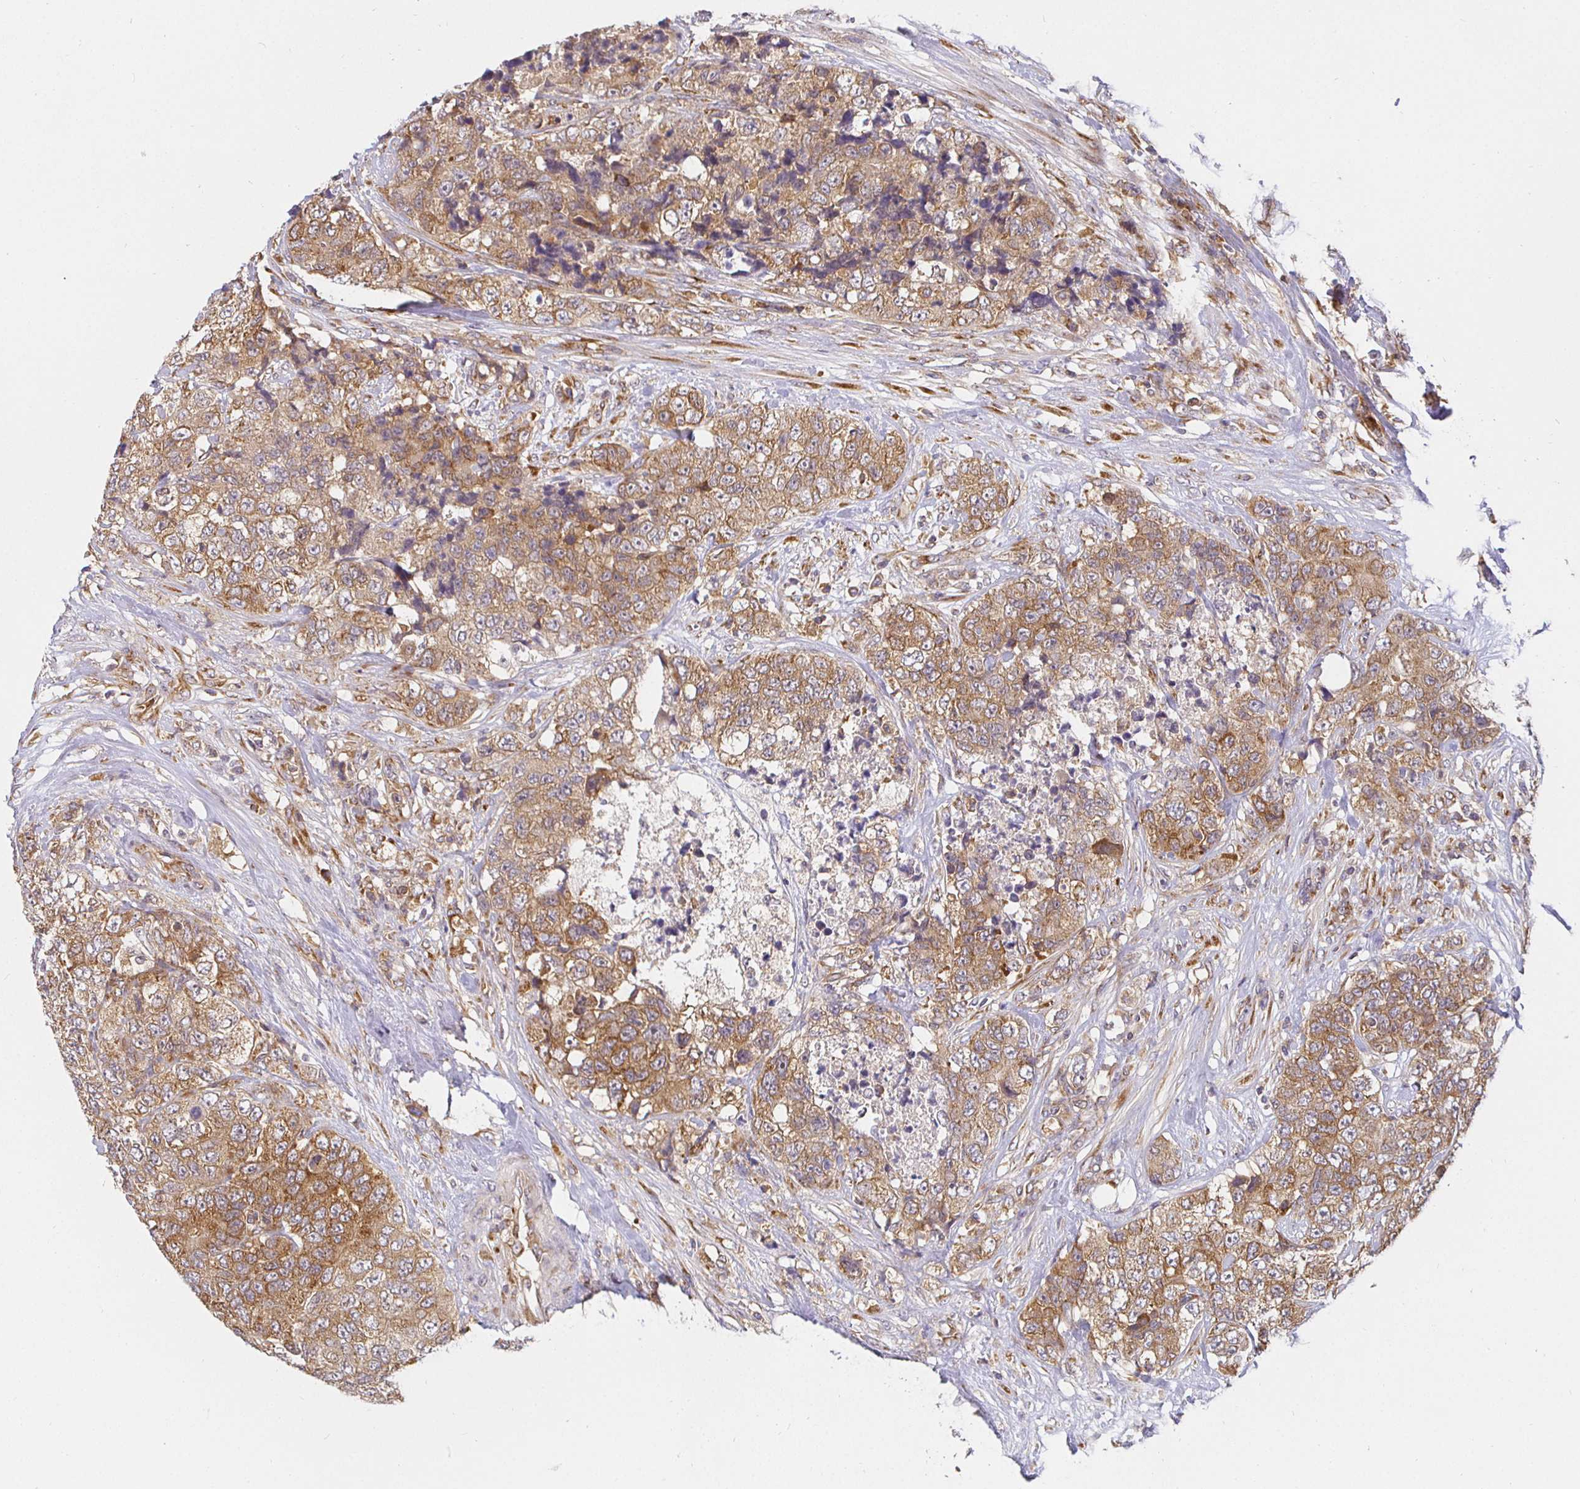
{"staining": {"intensity": "moderate", "quantity": ">75%", "location": "cytoplasmic/membranous"}, "tissue": "urothelial cancer", "cell_type": "Tumor cells", "image_type": "cancer", "snomed": [{"axis": "morphology", "description": "Urothelial carcinoma, High grade"}, {"axis": "topography", "description": "Urinary bladder"}], "caption": "Urothelial carcinoma (high-grade) stained with DAB immunohistochemistry (IHC) displays medium levels of moderate cytoplasmic/membranous positivity in about >75% of tumor cells. Immunohistochemistry stains the protein in brown and the nuclei are stained blue.", "gene": "IRAK1", "patient": {"sex": "female", "age": 78}}